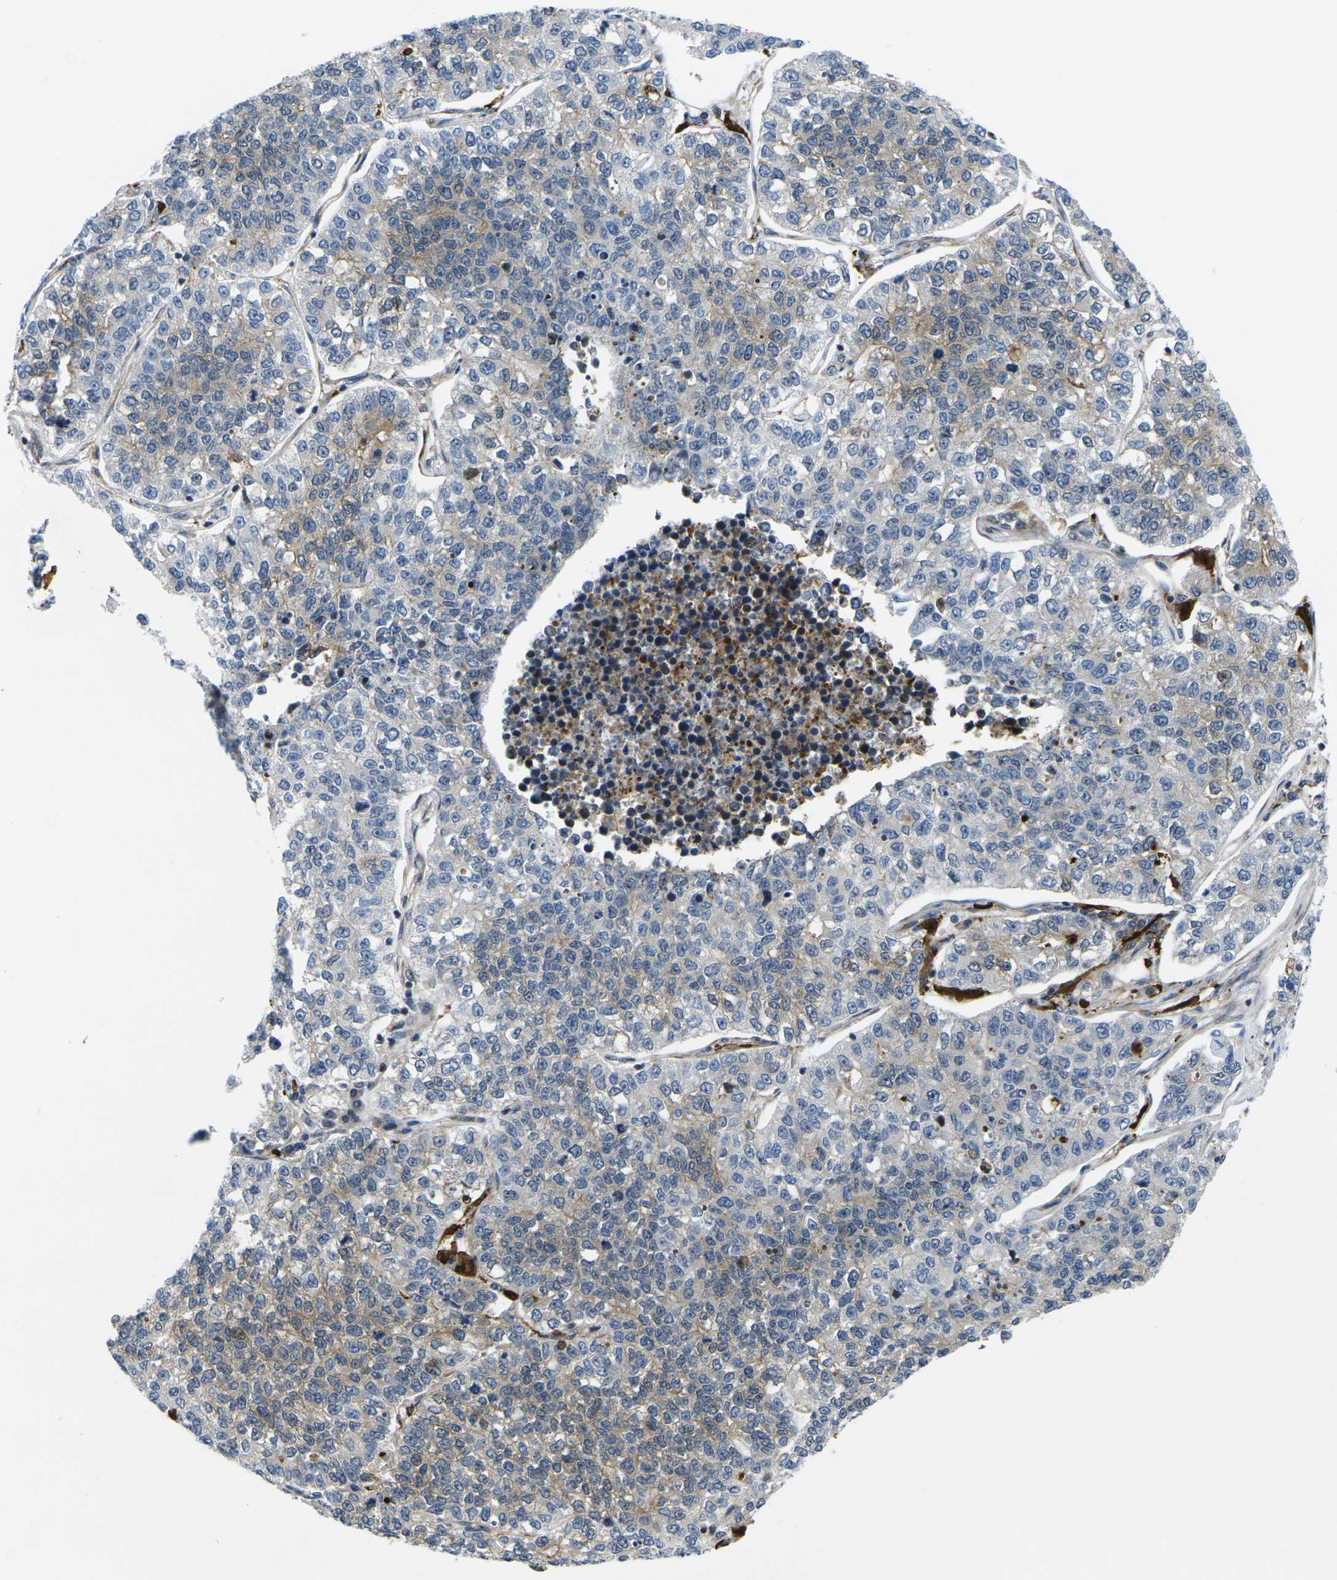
{"staining": {"intensity": "weak", "quantity": "25%-75%", "location": "cytoplasmic/membranous"}, "tissue": "lung cancer", "cell_type": "Tumor cells", "image_type": "cancer", "snomed": [{"axis": "morphology", "description": "Adenocarcinoma, NOS"}, {"axis": "topography", "description": "Lung"}], "caption": "Protein analysis of lung adenocarcinoma tissue exhibits weak cytoplasmic/membranous expression in approximately 25%-75% of tumor cells.", "gene": "ROBO2", "patient": {"sex": "male", "age": 49}}